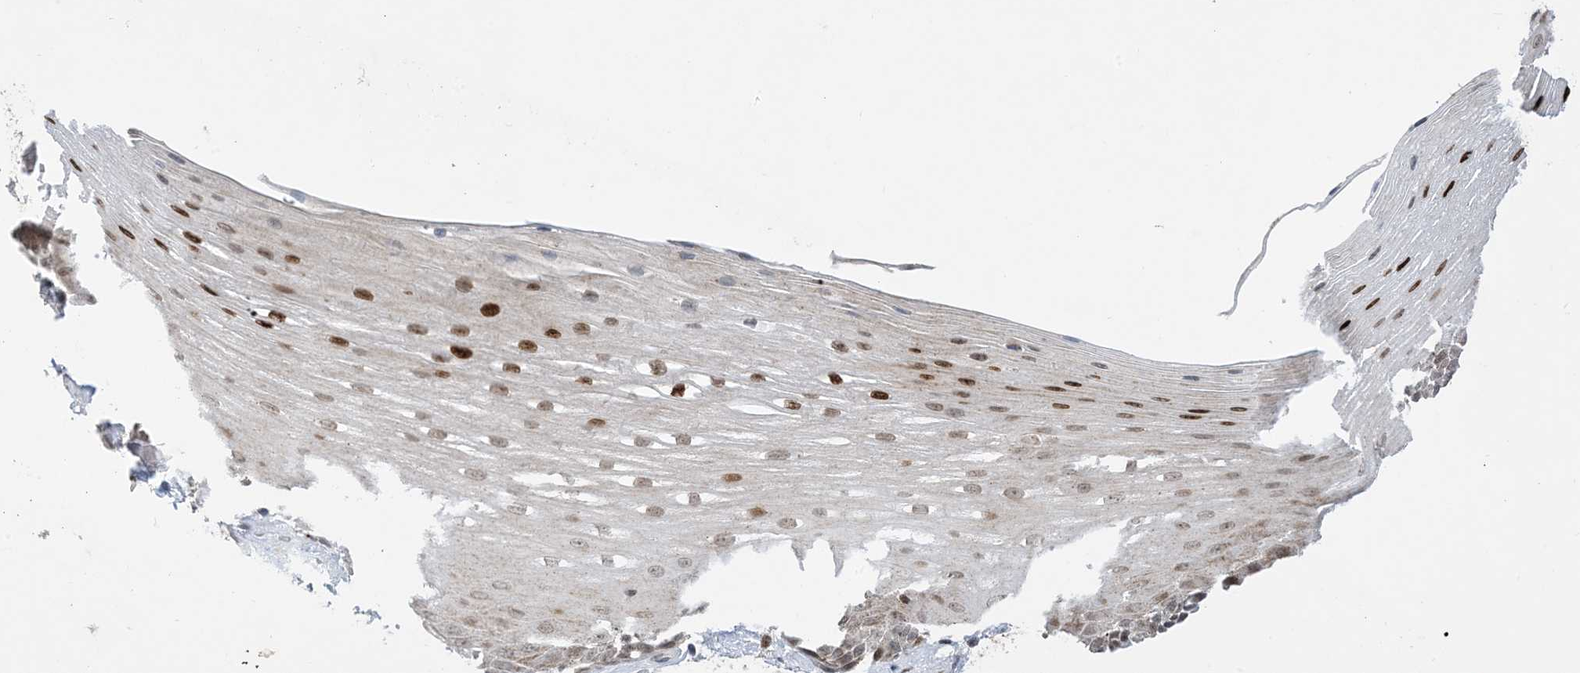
{"staining": {"intensity": "moderate", "quantity": ">75%", "location": "nuclear"}, "tissue": "esophagus", "cell_type": "Squamous epithelial cells", "image_type": "normal", "snomed": [{"axis": "morphology", "description": "Normal tissue, NOS"}, {"axis": "topography", "description": "Esophagus"}], "caption": "This histopathology image reveals benign esophagus stained with IHC to label a protein in brown. The nuclear of squamous epithelial cells show moderate positivity for the protein. Nuclei are counter-stained blue.", "gene": "SLC25A53", "patient": {"sex": "male", "age": 62}}